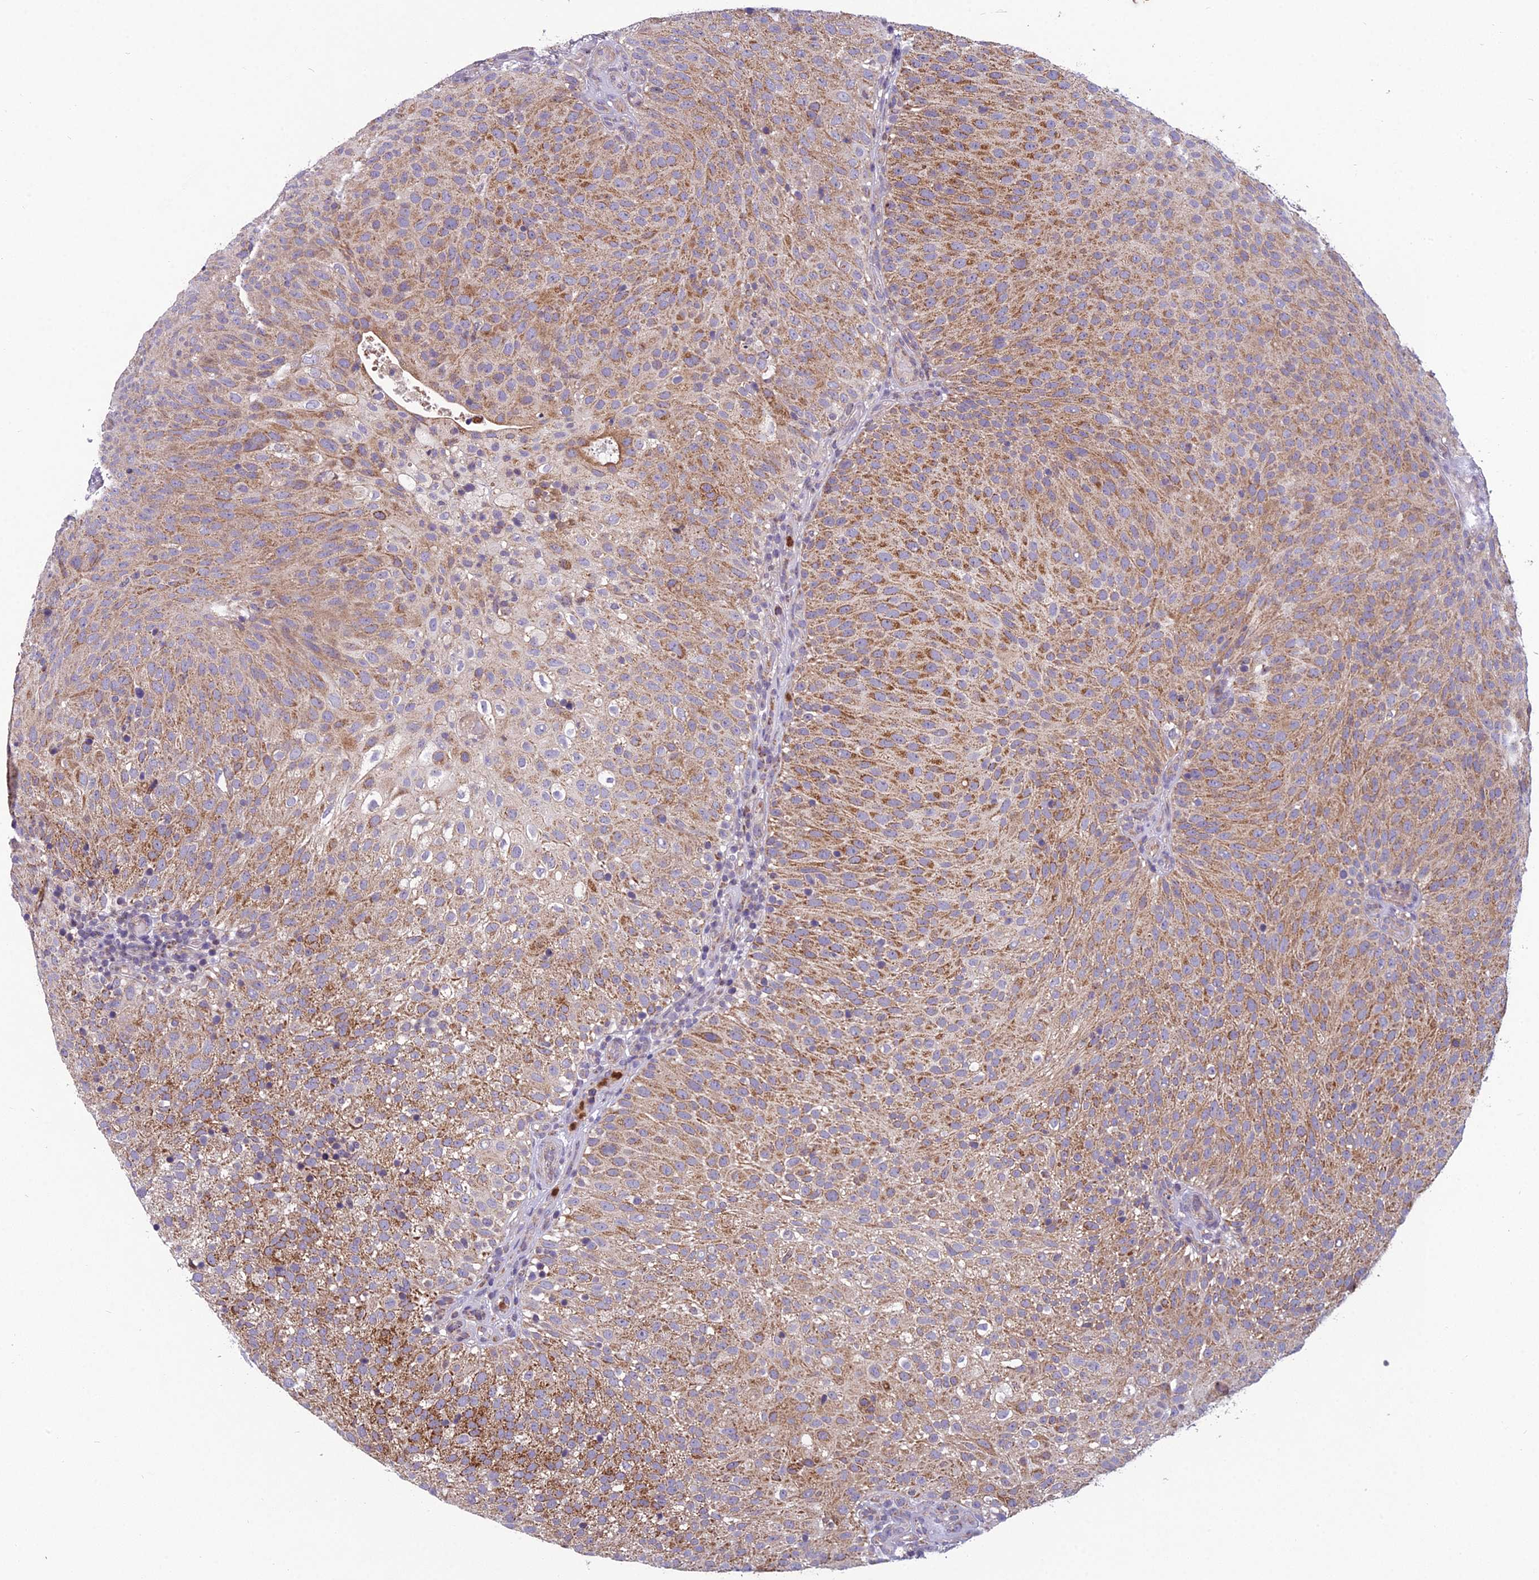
{"staining": {"intensity": "moderate", "quantity": ">75%", "location": "cytoplasmic/membranous"}, "tissue": "urothelial cancer", "cell_type": "Tumor cells", "image_type": "cancer", "snomed": [{"axis": "morphology", "description": "Urothelial carcinoma, Low grade"}, {"axis": "topography", "description": "Urinary bladder"}], "caption": "Urothelial carcinoma (low-grade) stained with DAB (3,3'-diaminobenzidine) immunohistochemistry (IHC) reveals medium levels of moderate cytoplasmic/membranous staining in about >75% of tumor cells.", "gene": "ENSG00000188897", "patient": {"sex": "male", "age": 78}}